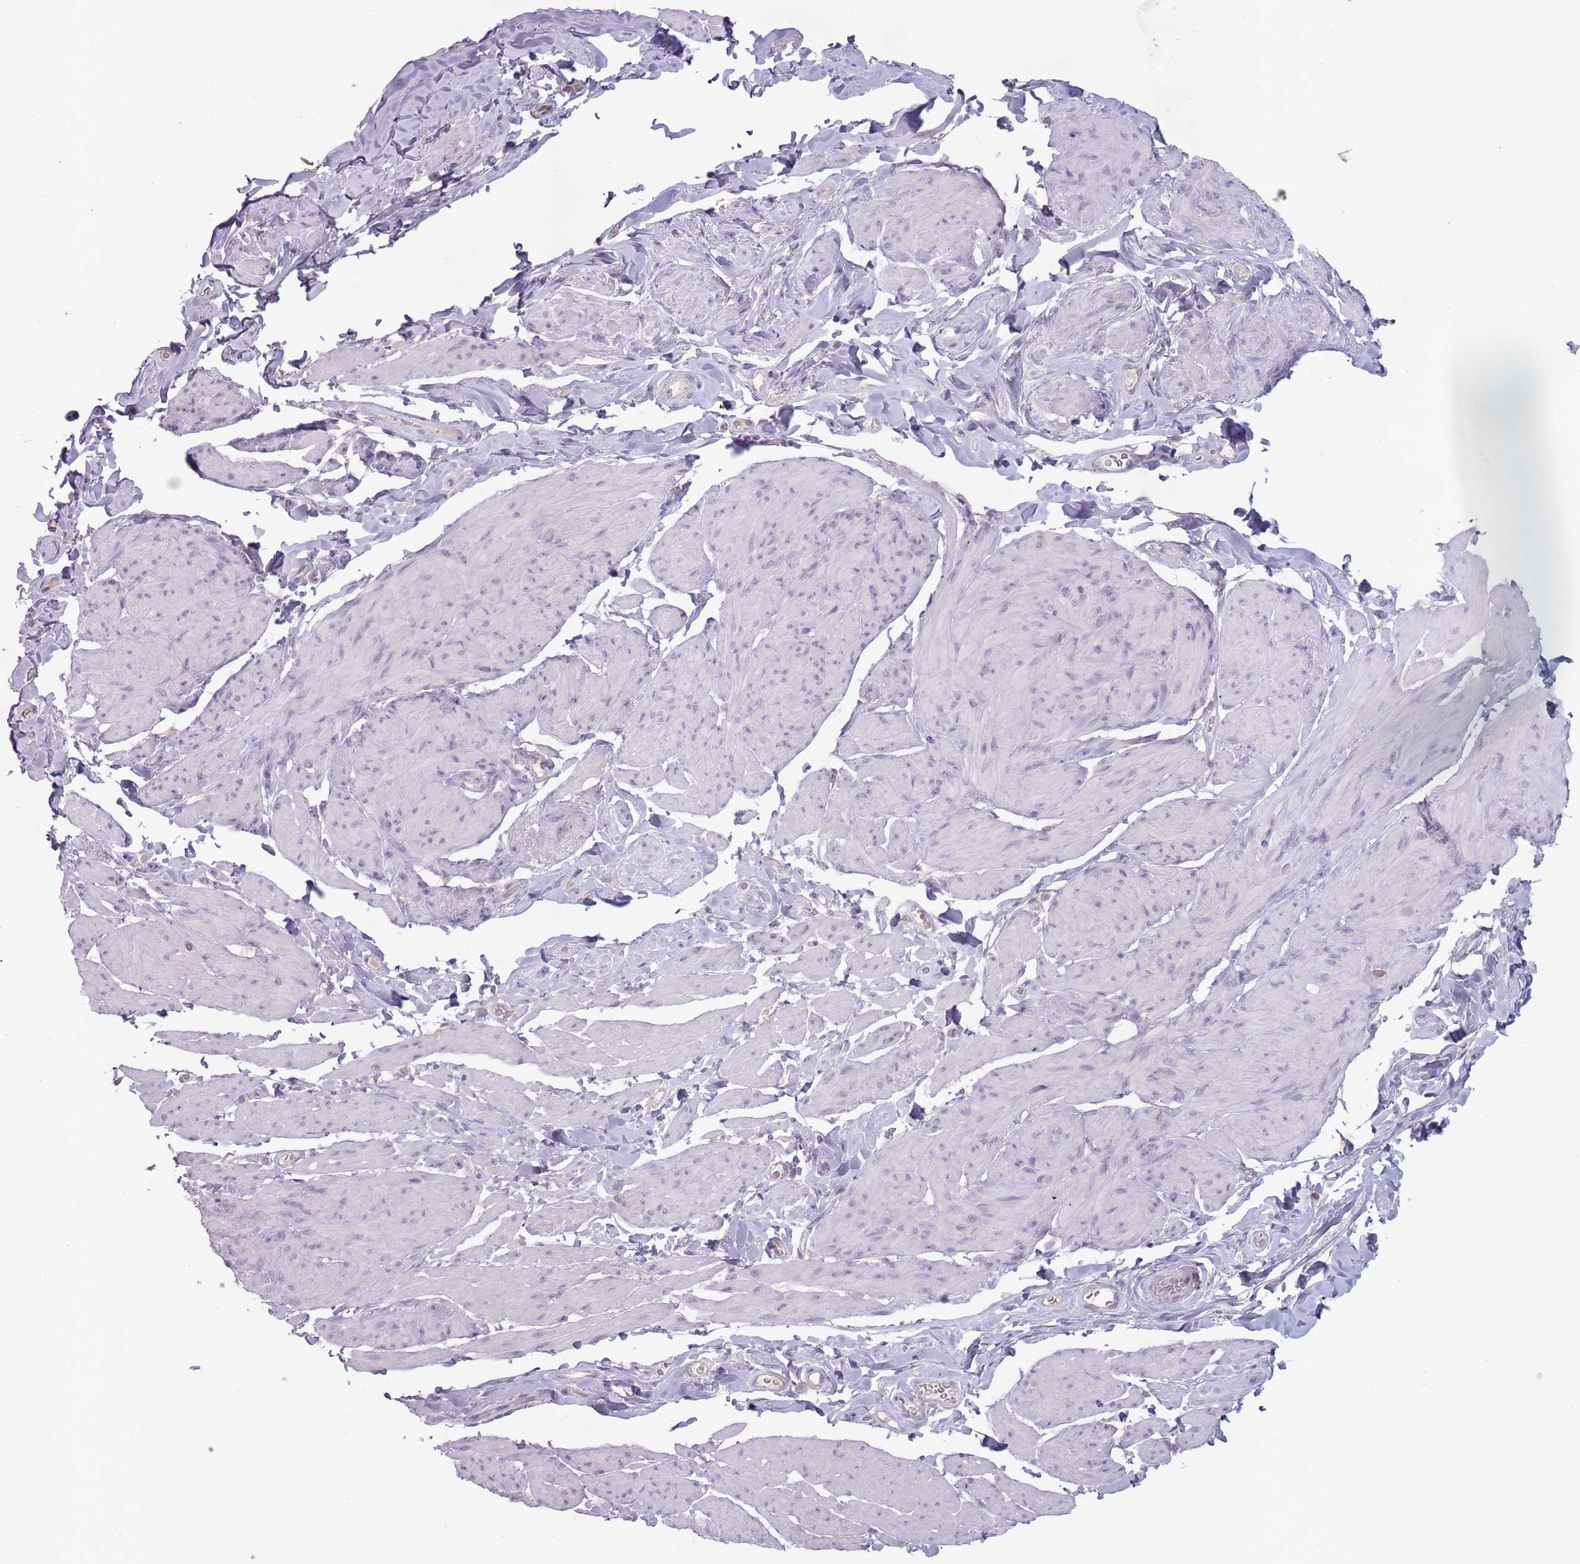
{"staining": {"intensity": "negative", "quantity": "none", "location": "none"}, "tissue": "smooth muscle", "cell_type": "Smooth muscle cells", "image_type": "normal", "snomed": [{"axis": "morphology", "description": "Normal tissue, NOS"}, {"axis": "topography", "description": "Smooth muscle"}, {"axis": "topography", "description": "Peripheral nerve tissue"}], "caption": "Immunohistochemistry image of benign smooth muscle: smooth muscle stained with DAB shows no significant protein expression in smooth muscle cells. (DAB (3,3'-diaminobenzidine) immunohistochemistry (IHC) visualized using brightfield microscopy, high magnification).", "gene": "STYK1", "patient": {"sex": "male", "age": 69}}